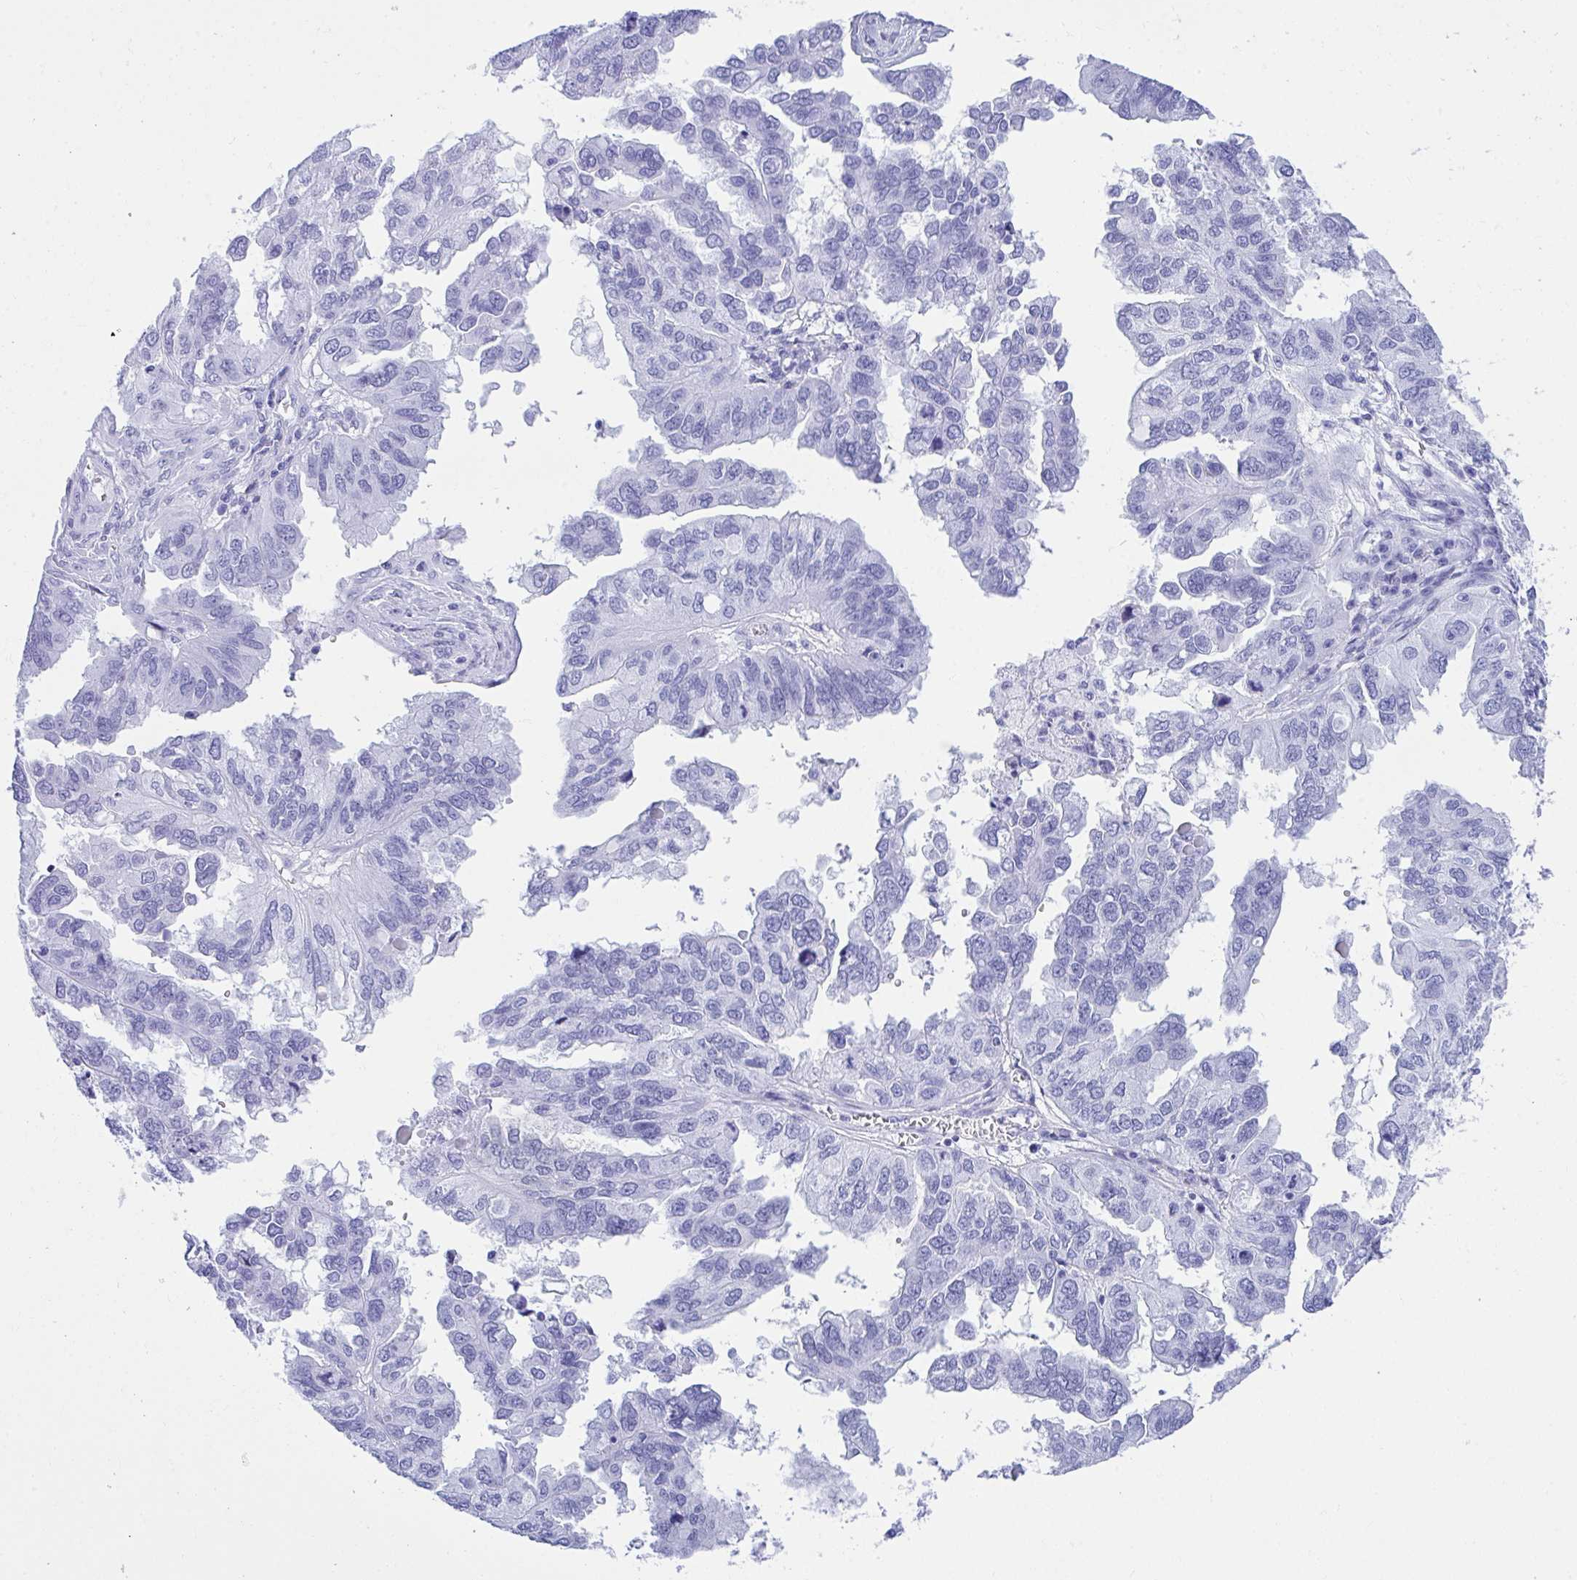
{"staining": {"intensity": "negative", "quantity": "none", "location": "none"}, "tissue": "ovarian cancer", "cell_type": "Tumor cells", "image_type": "cancer", "snomed": [{"axis": "morphology", "description": "Cystadenocarcinoma, serous, NOS"}, {"axis": "topography", "description": "Ovary"}], "caption": "High magnification brightfield microscopy of ovarian serous cystadenocarcinoma stained with DAB (brown) and counterstained with hematoxylin (blue): tumor cells show no significant positivity. (Brightfield microscopy of DAB (3,3'-diaminobenzidine) IHC at high magnification).", "gene": "THOP1", "patient": {"sex": "female", "age": 79}}